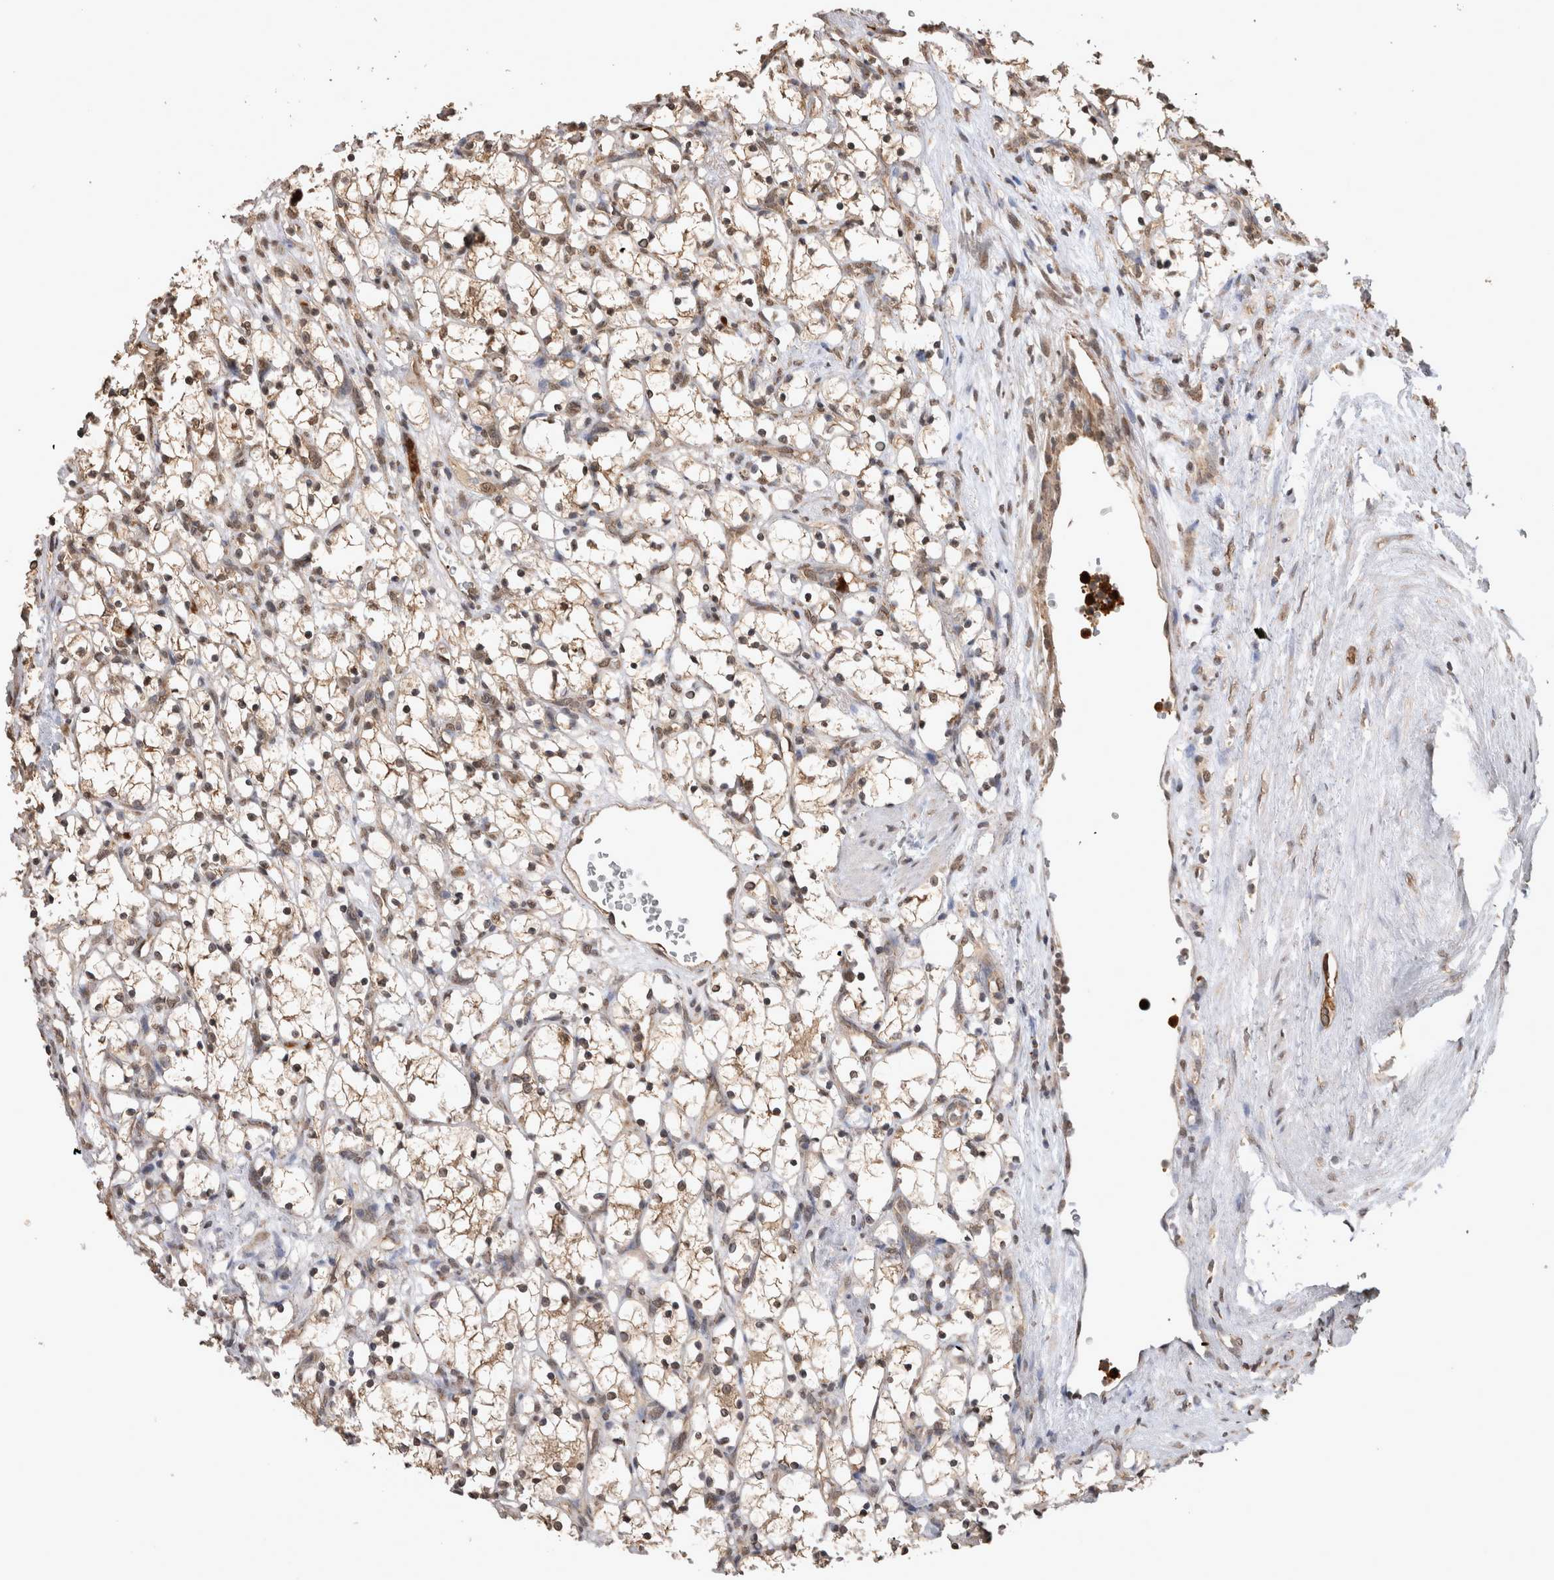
{"staining": {"intensity": "weak", "quantity": ">75%", "location": "cytoplasmic/membranous,nuclear"}, "tissue": "renal cancer", "cell_type": "Tumor cells", "image_type": "cancer", "snomed": [{"axis": "morphology", "description": "Adenocarcinoma, NOS"}, {"axis": "topography", "description": "Kidney"}], "caption": "Immunohistochemical staining of human renal cancer (adenocarcinoma) demonstrates low levels of weak cytoplasmic/membranous and nuclear protein positivity in about >75% of tumor cells. (IHC, brightfield microscopy, high magnification).", "gene": "PAK4", "patient": {"sex": "female", "age": 69}}